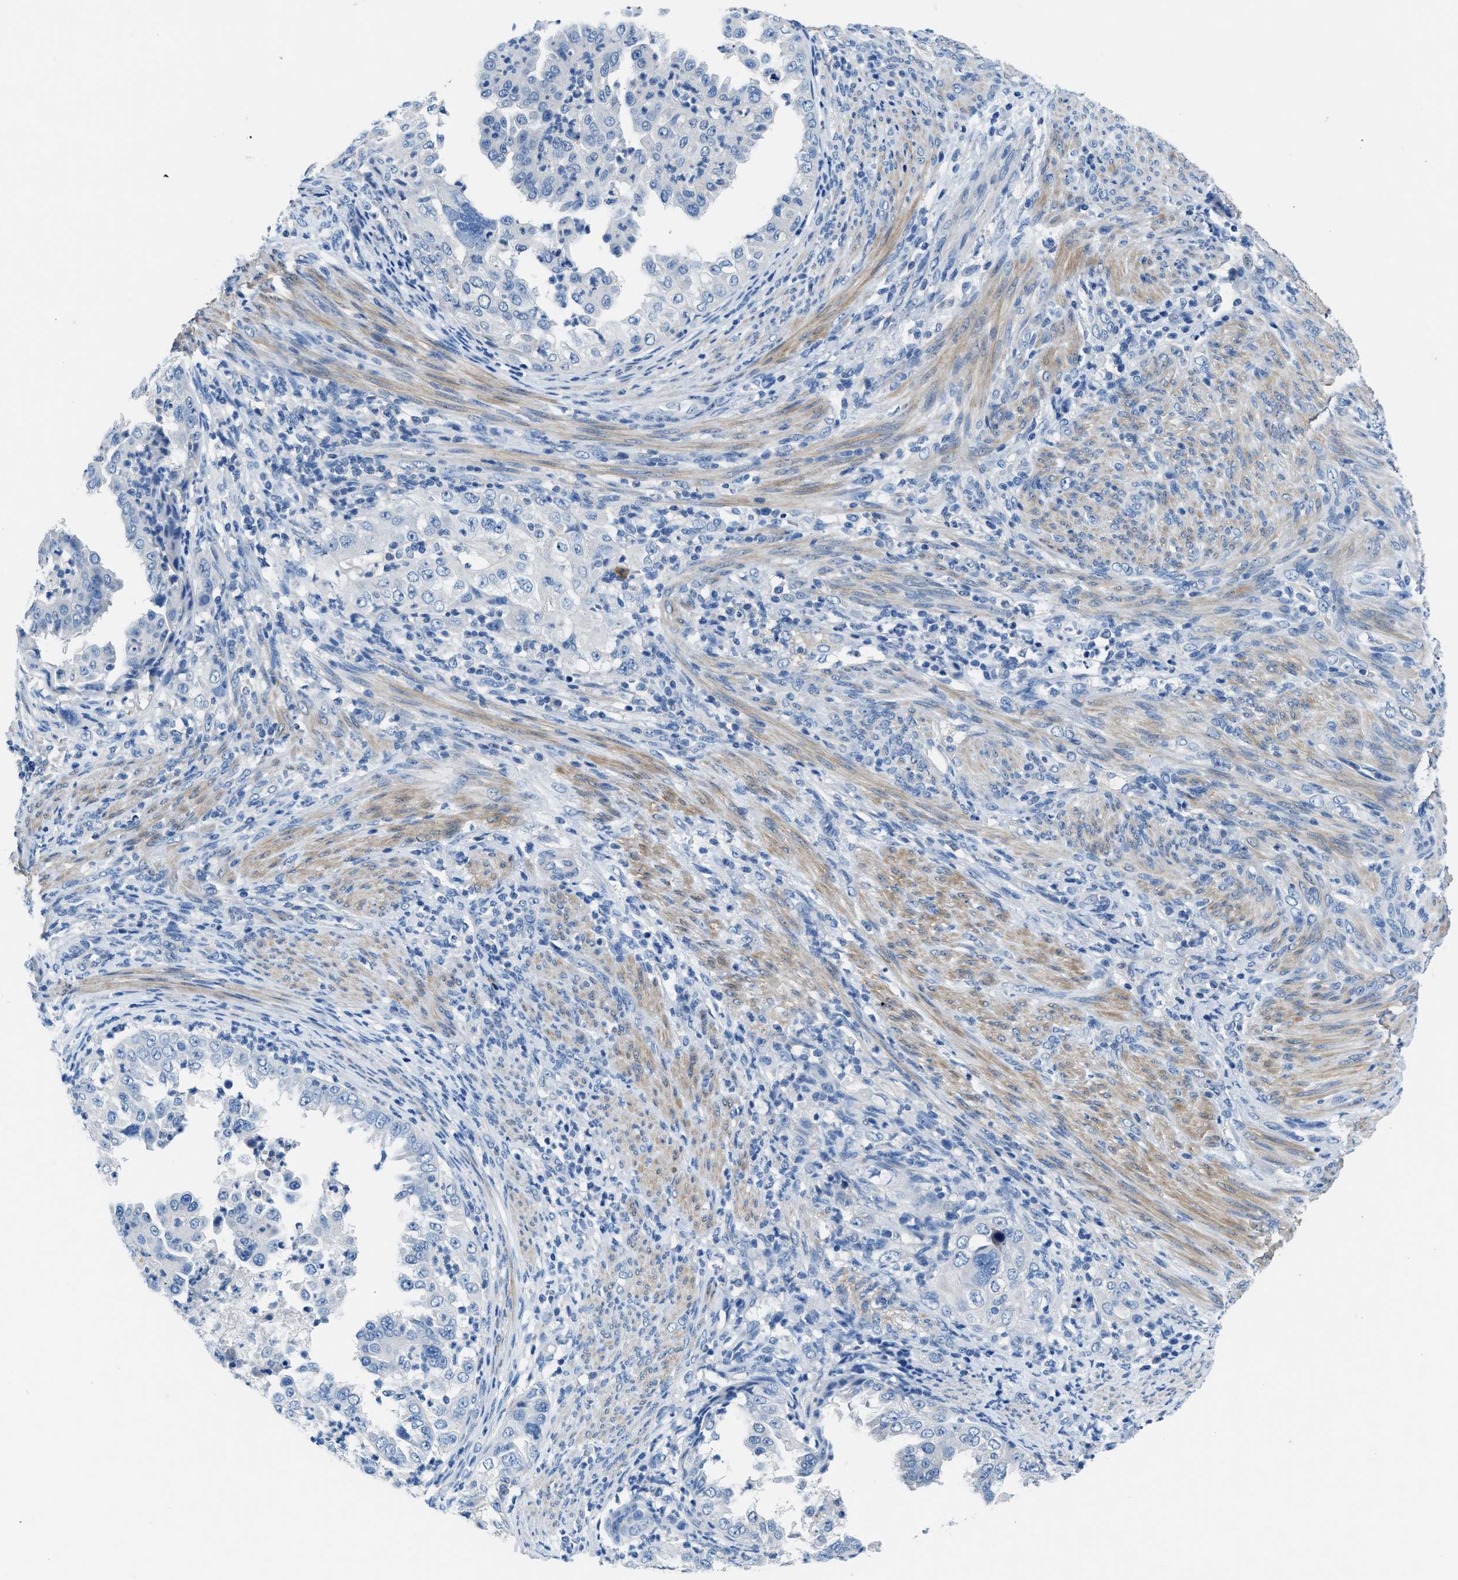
{"staining": {"intensity": "negative", "quantity": "none", "location": "none"}, "tissue": "endometrial cancer", "cell_type": "Tumor cells", "image_type": "cancer", "snomed": [{"axis": "morphology", "description": "Adenocarcinoma, NOS"}, {"axis": "topography", "description": "Endometrium"}], "caption": "Endometrial cancer stained for a protein using immunohistochemistry (IHC) shows no staining tumor cells.", "gene": "SLC10A6", "patient": {"sex": "female", "age": 85}}